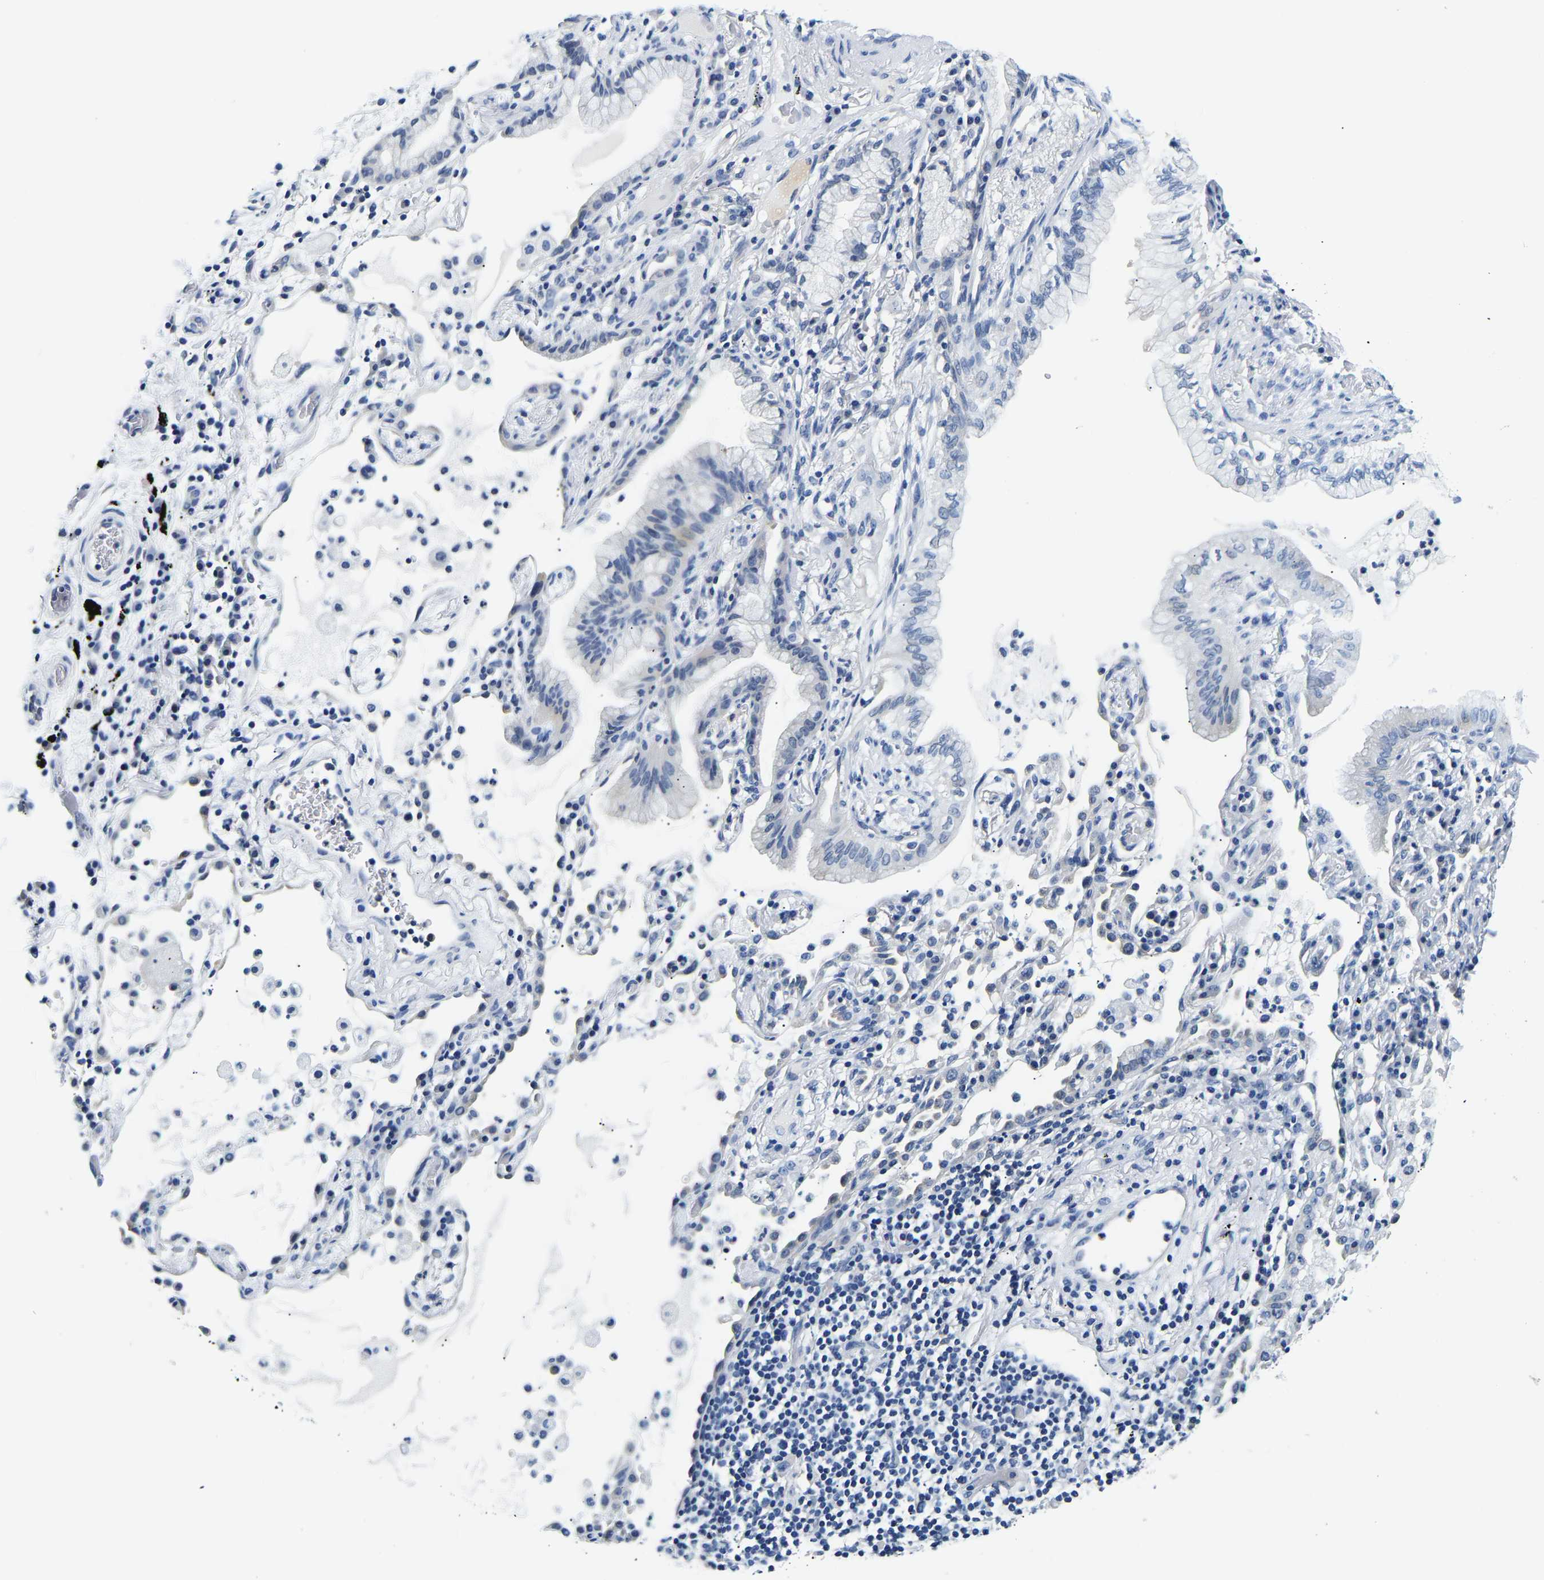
{"staining": {"intensity": "negative", "quantity": "none", "location": "none"}, "tissue": "lung cancer", "cell_type": "Tumor cells", "image_type": "cancer", "snomed": [{"axis": "morphology", "description": "Adenocarcinoma, NOS"}, {"axis": "topography", "description": "Lung"}], "caption": "This is an immunohistochemistry (IHC) histopathology image of human adenocarcinoma (lung). There is no expression in tumor cells.", "gene": "UCHL3", "patient": {"sex": "female", "age": 70}}